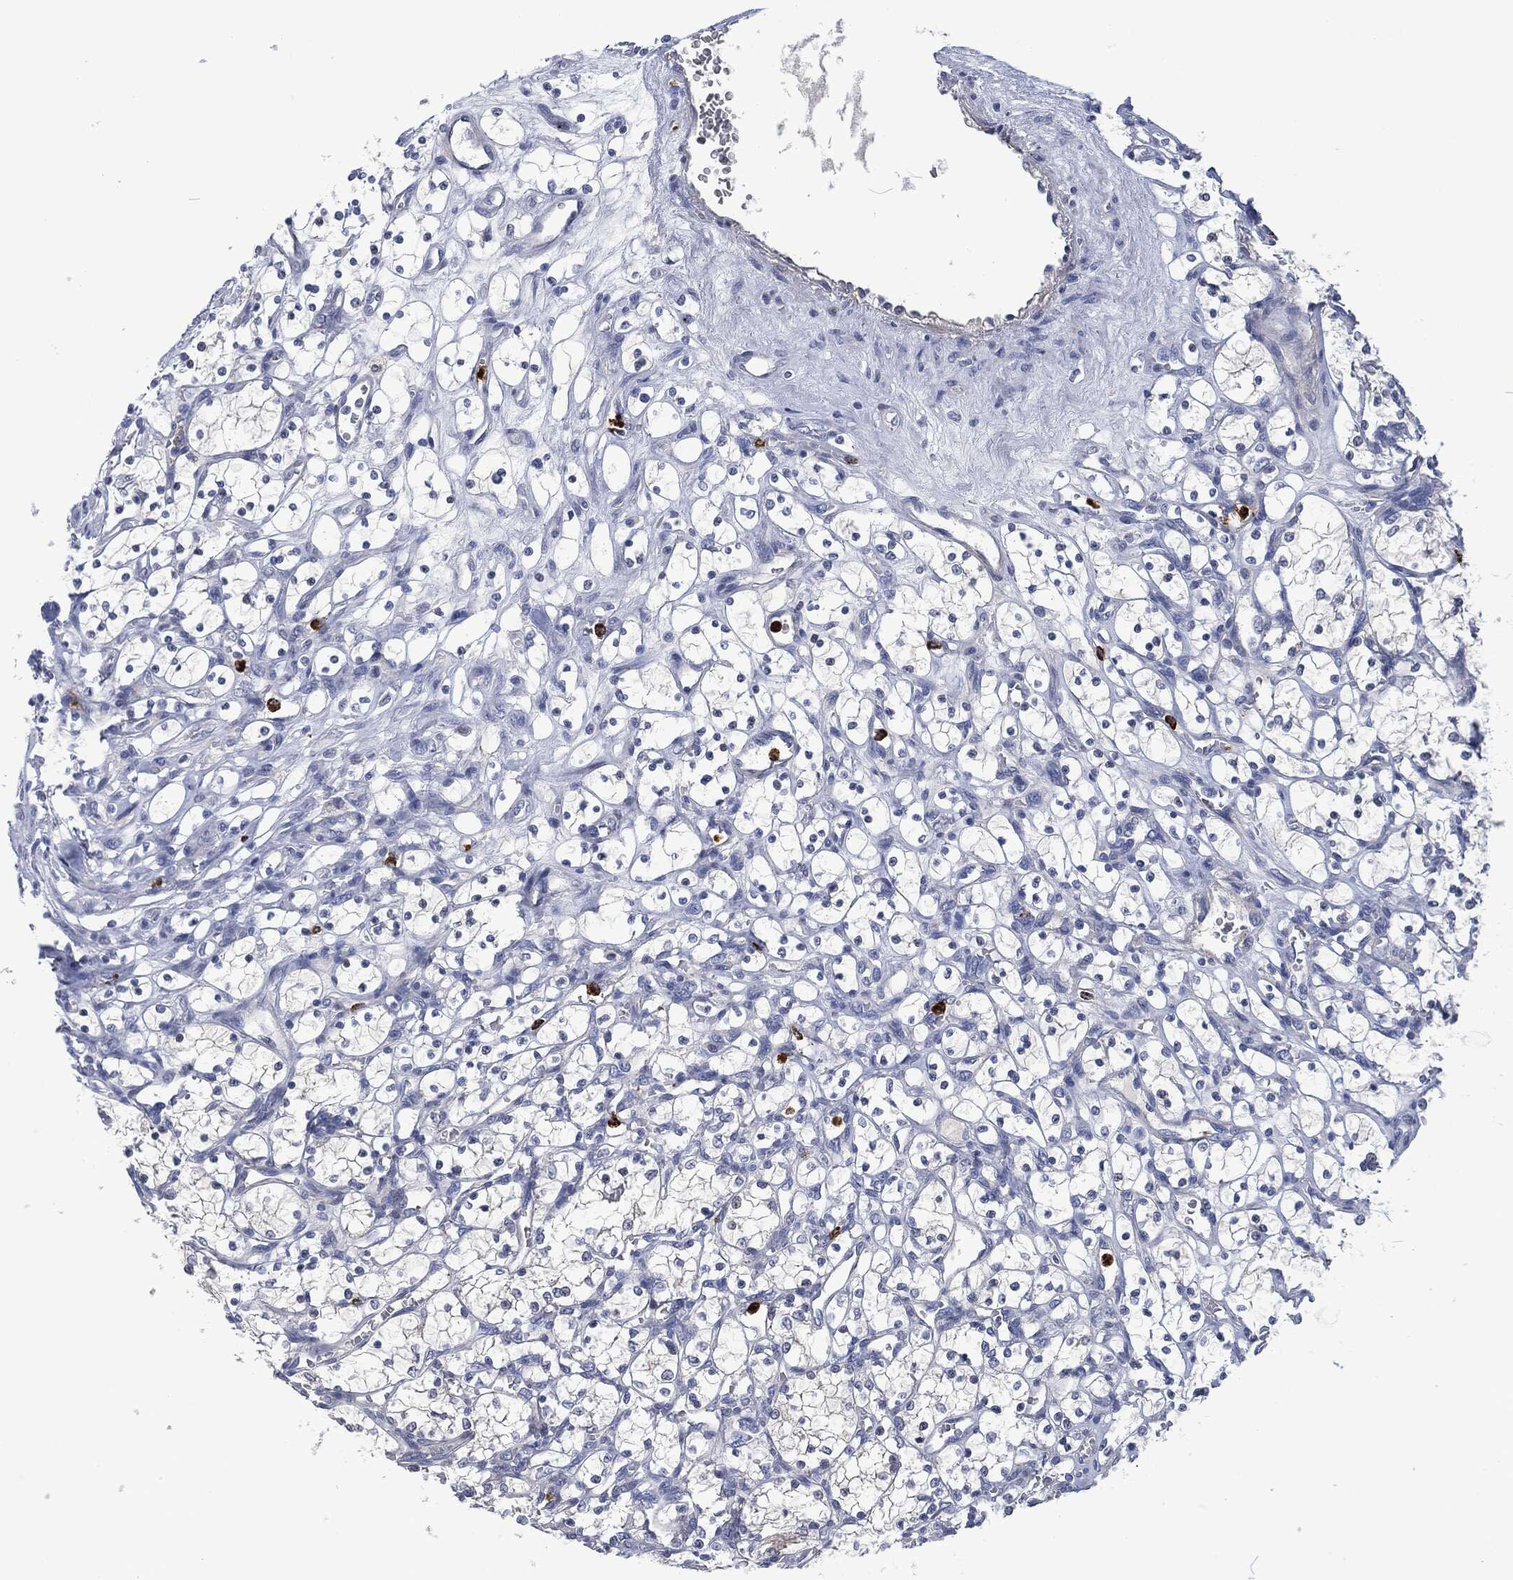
{"staining": {"intensity": "negative", "quantity": "none", "location": "none"}, "tissue": "renal cancer", "cell_type": "Tumor cells", "image_type": "cancer", "snomed": [{"axis": "morphology", "description": "Adenocarcinoma, NOS"}, {"axis": "topography", "description": "Kidney"}], "caption": "The immunohistochemistry (IHC) image has no significant expression in tumor cells of adenocarcinoma (renal) tissue. Nuclei are stained in blue.", "gene": "MPO", "patient": {"sex": "female", "age": 69}}